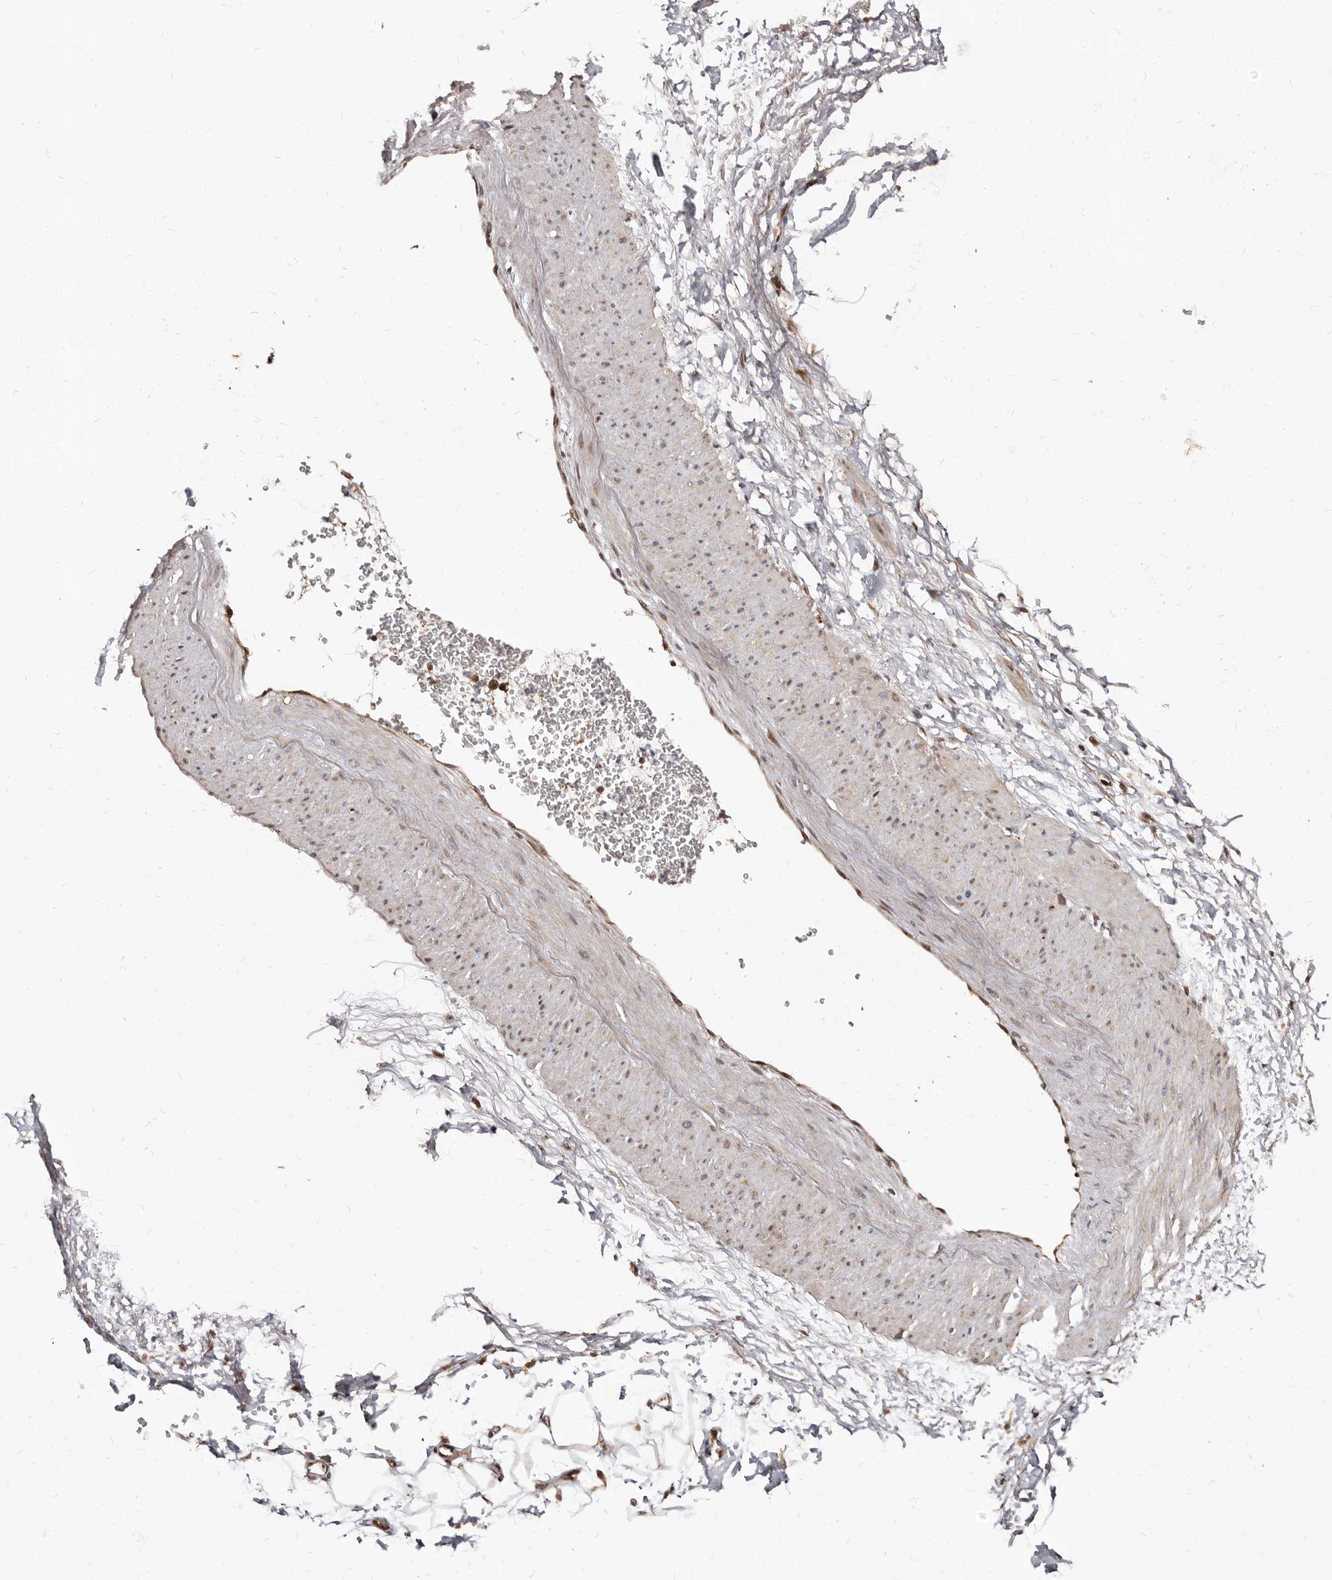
{"staining": {"intensity": "weak", "quantity": ">75%", "location": "cytoplasmic/membranous"}, "tissue": "adipose tissue", "cell_type": "Adipocytes", "image_type": "normal", "snomed": [{"axis": "morphology", "description": "Normal tissue, NOS"}, {"axis": "morphology", "description": "Adenocarcinoma, NOS"}, {"axis": "topography", "description": "Pancreas"}, {"axis": "topography", "description": "Peripheral nerve tissue"}], "caption": "Adipose tissue stained for a protein demonstrates weak cytoplasmic/membranous positivity in adipocytes. (DAB (3,3'-diaminobenzidine) IHC, brown staining for protein, blue staining for nuclei).", "gene": "WEE2", "patient": {"sex": "male", "age": 59}}